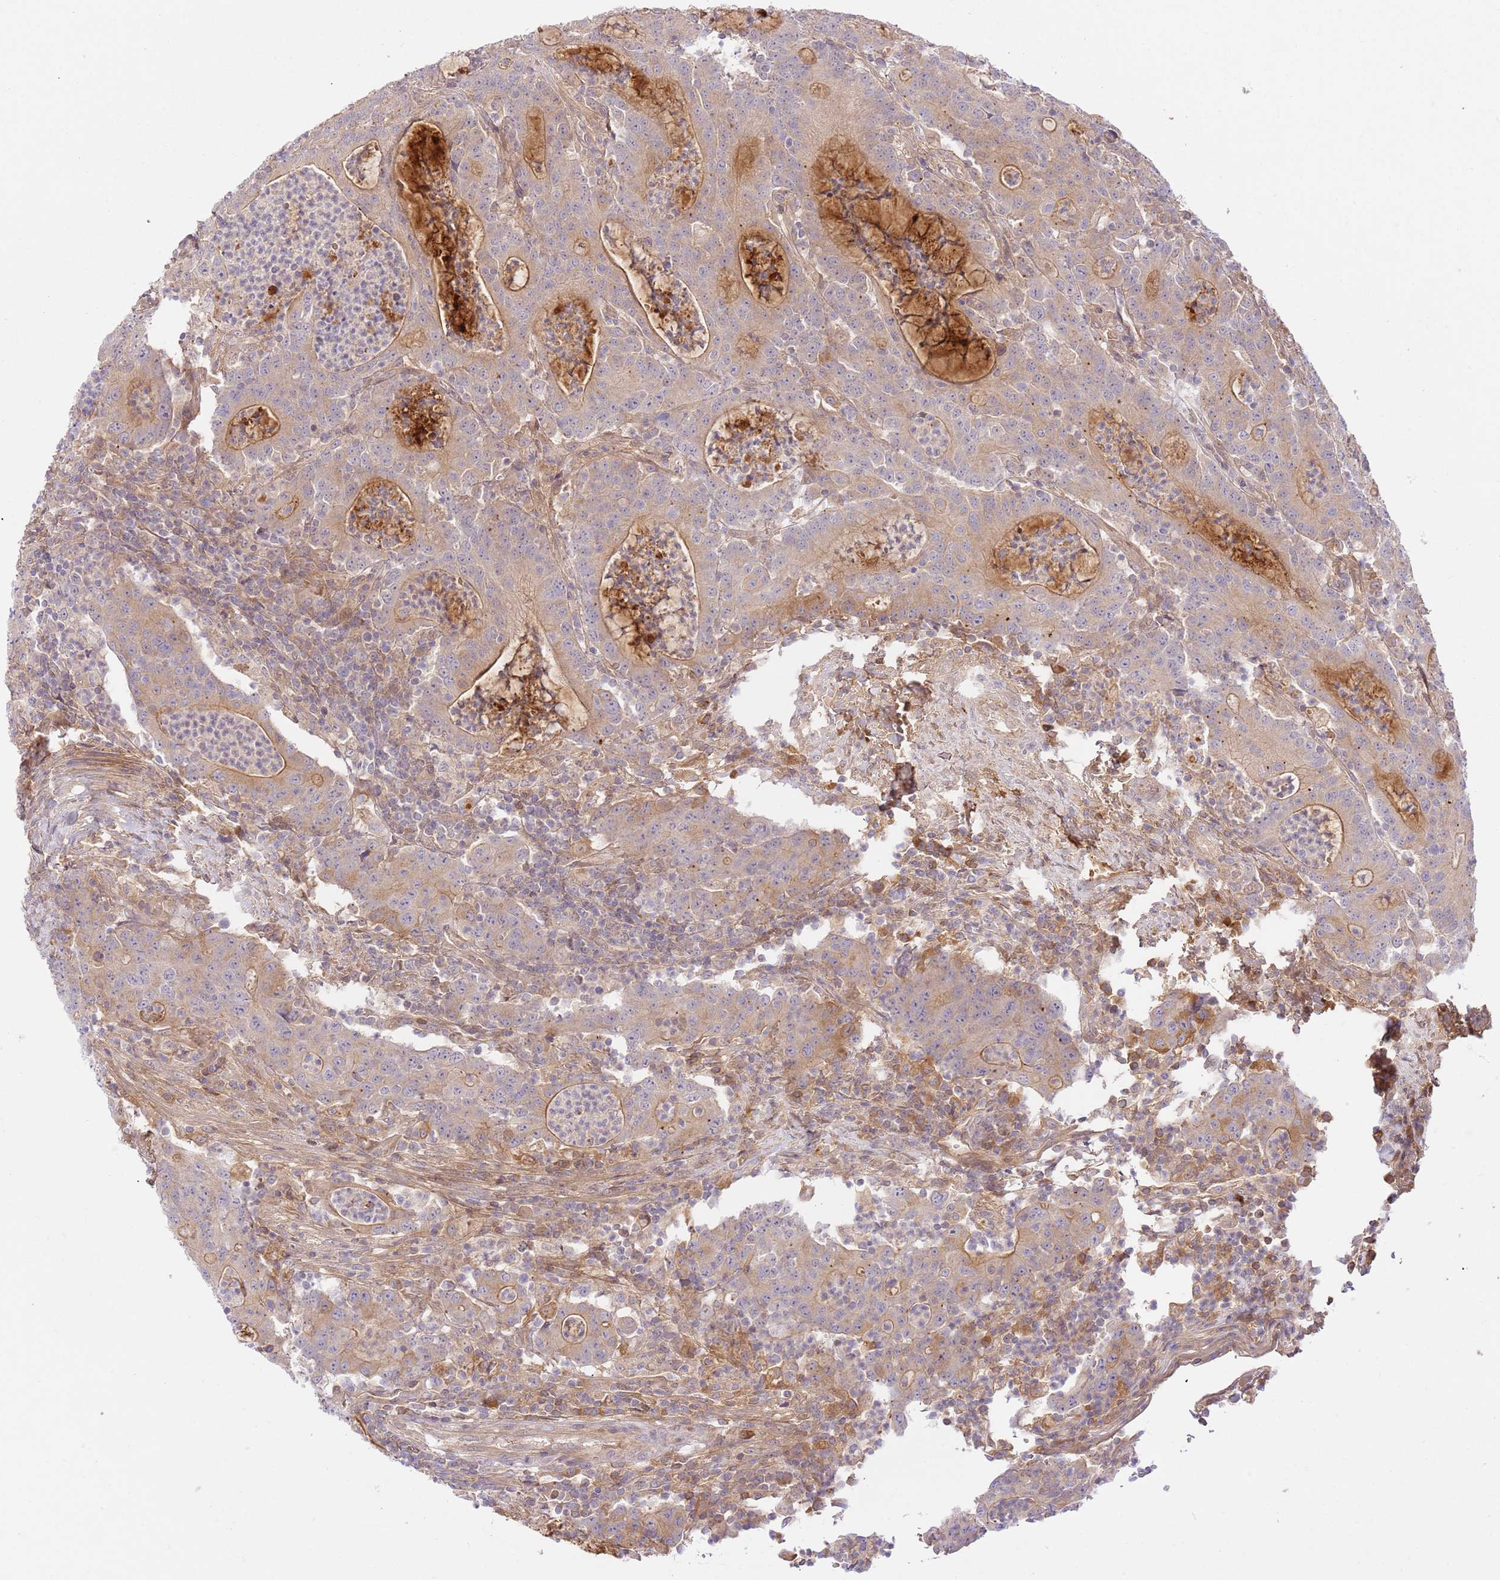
{"staining": {"intensity": "moderate", "quantity": "<25%", "location": "cytoplasmic/membranous"}, "tissue": "colorectal cancer", "cell_type": "Tumor cells", "image_type": "cancer", "snomed": [{"axis": "morphology", "description": "Adenocarcinoma, NOS"}, {"axis": "topography", "description": "Colon"}], "caption": "Adenocarcinoma (colorectal) stained for a protein exhibits moderate cytoplasmic/membranous positivity in tumor cells.", "gene": "C8G", "patient": {"sex": "male", "age": 83}}